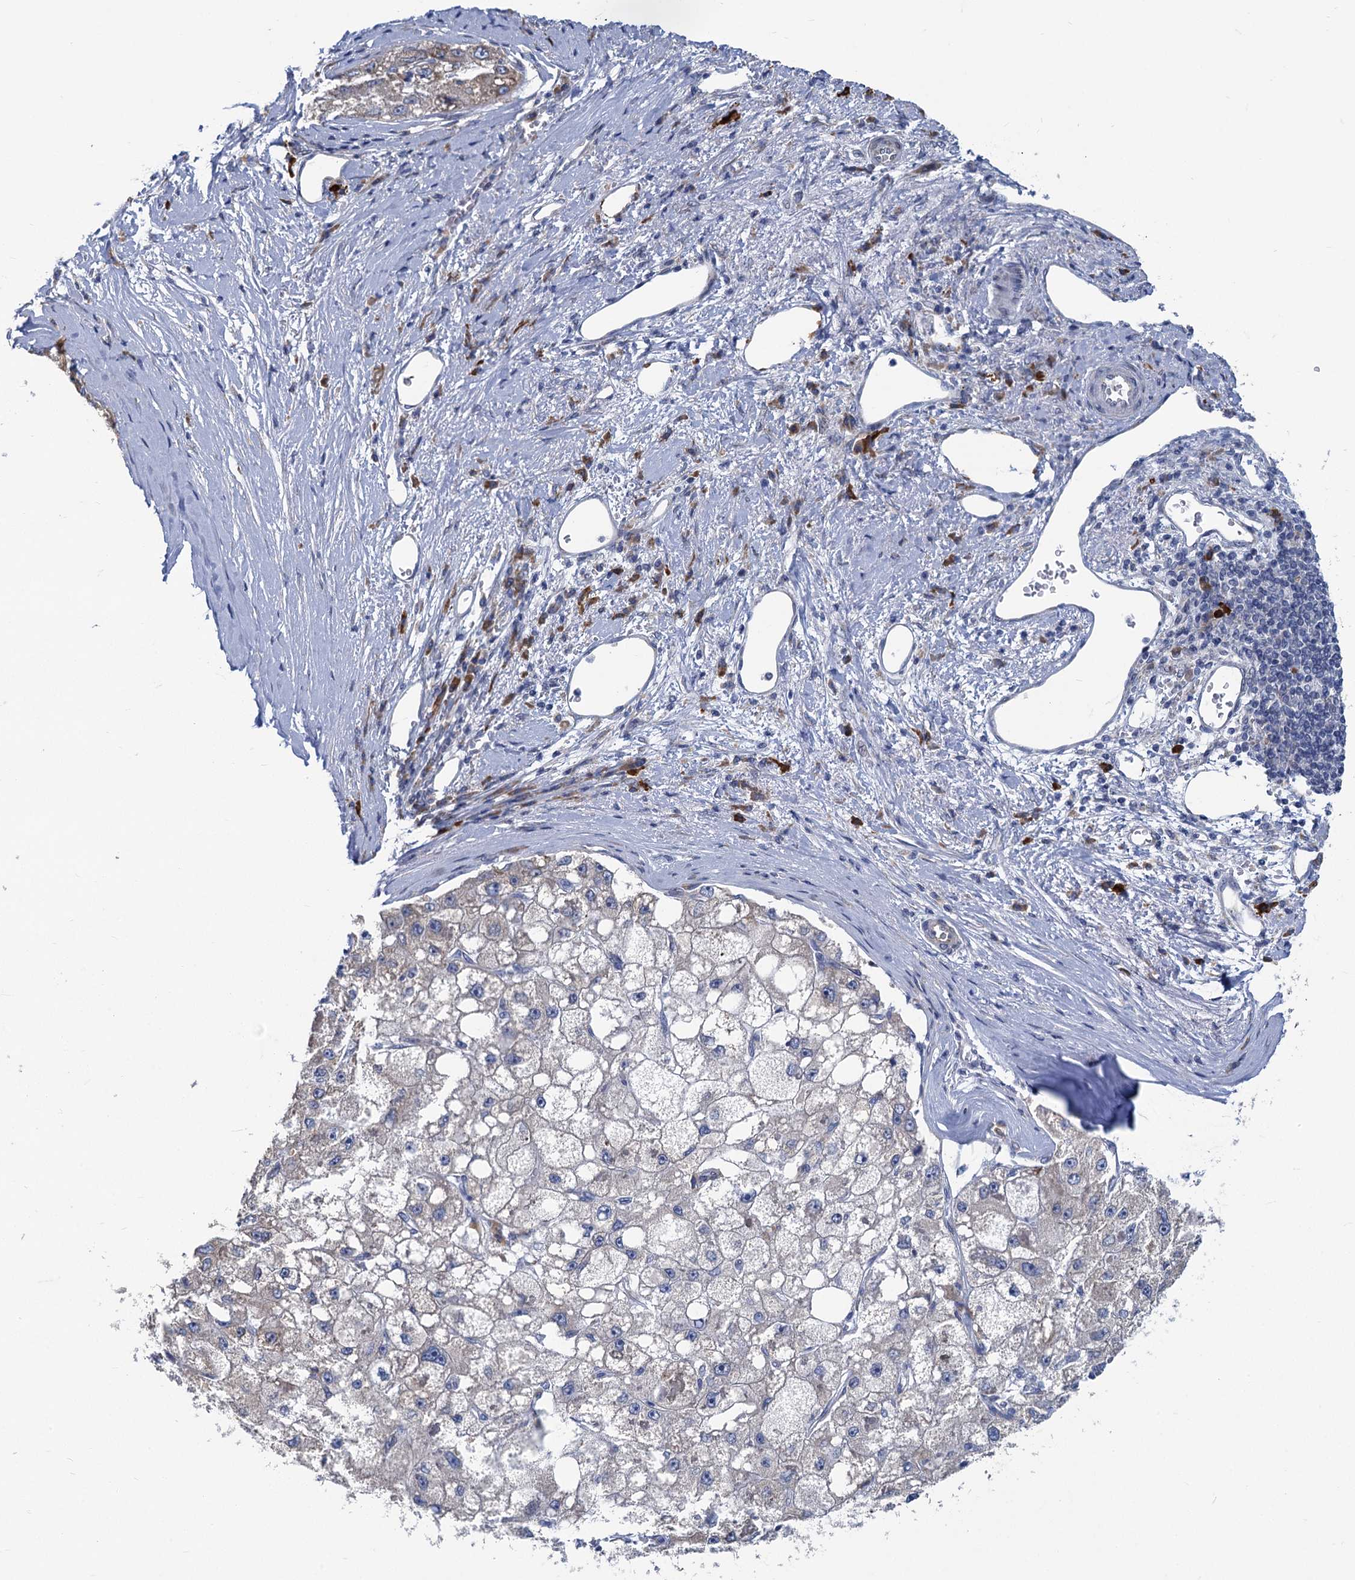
{"staining": {"intensity": "weak", "quantity": "<25%", "location": "cytoplasmic/membranous"}, "tissue": "liver cancer", "cell_type": "Tumor cells", "image_type": "cancer", "snomed": [{"axis": "morphology", "description": "Carcinoma, Hepatocellular, NOS"}, {"axis": "topography", "description": "Liver"}], "caption": "Immunohistochemical staining of human liver hepatocellular carcinoma demonstrates no significant expression in tumor cells.", "gene": "PRSS35", "patient": {"sex": "male", "age": 80}}